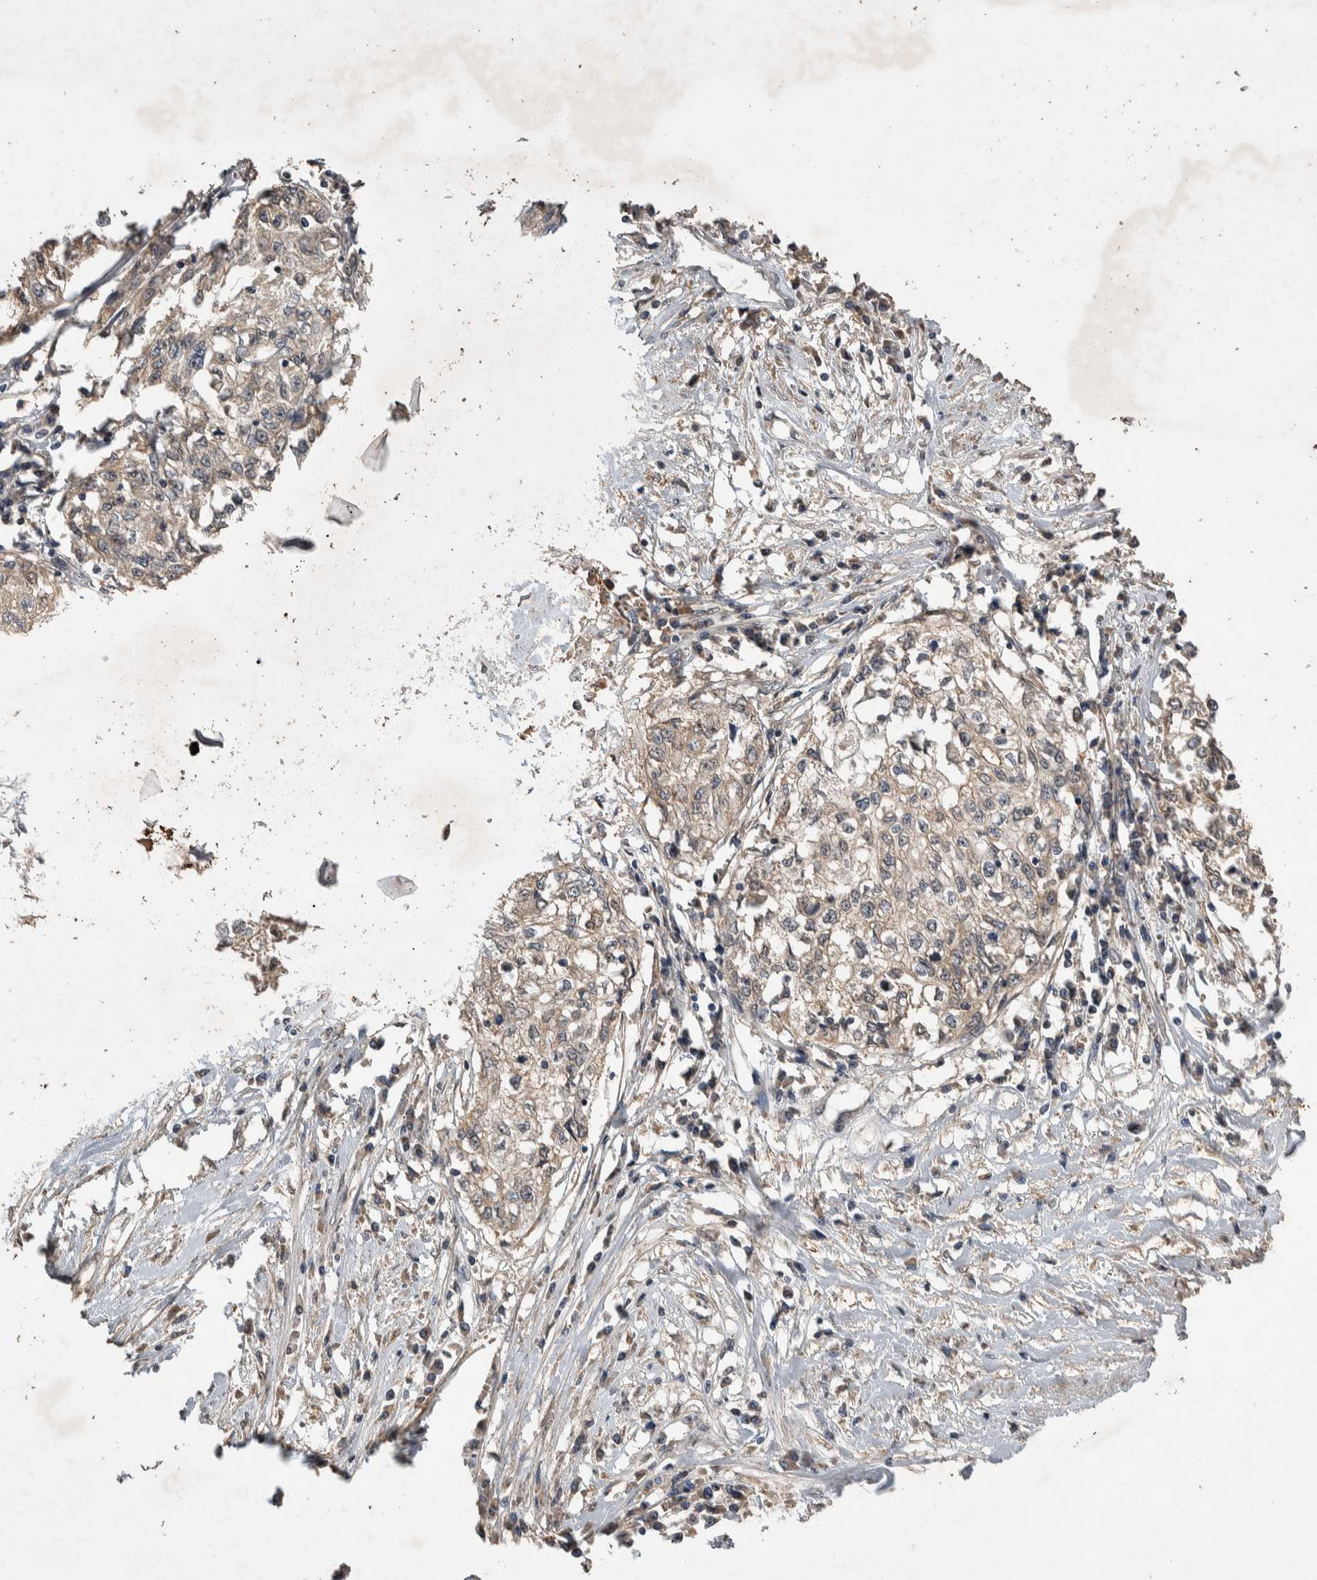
{"staining": {"intensity": "weak", "quantity": ">75%", "location": "cytoplasmic/membranous"}, "tissue": "cervical cancer", "cell_type": "Tumor cells", "image_type": "cancer", "snomed": [{"axis": "morphology", "description": "Squamous cell carcinoma, NOS"}, {"axis": "topography", "description": "Cervix"}], "caption": "Tumor cells display low levels of weak cytoplasmic/membranous positivity in approximately >75% of cells in human cervical cancer.", "gene": "DVL2", "patient": {"sex": "female", "age": 57}}